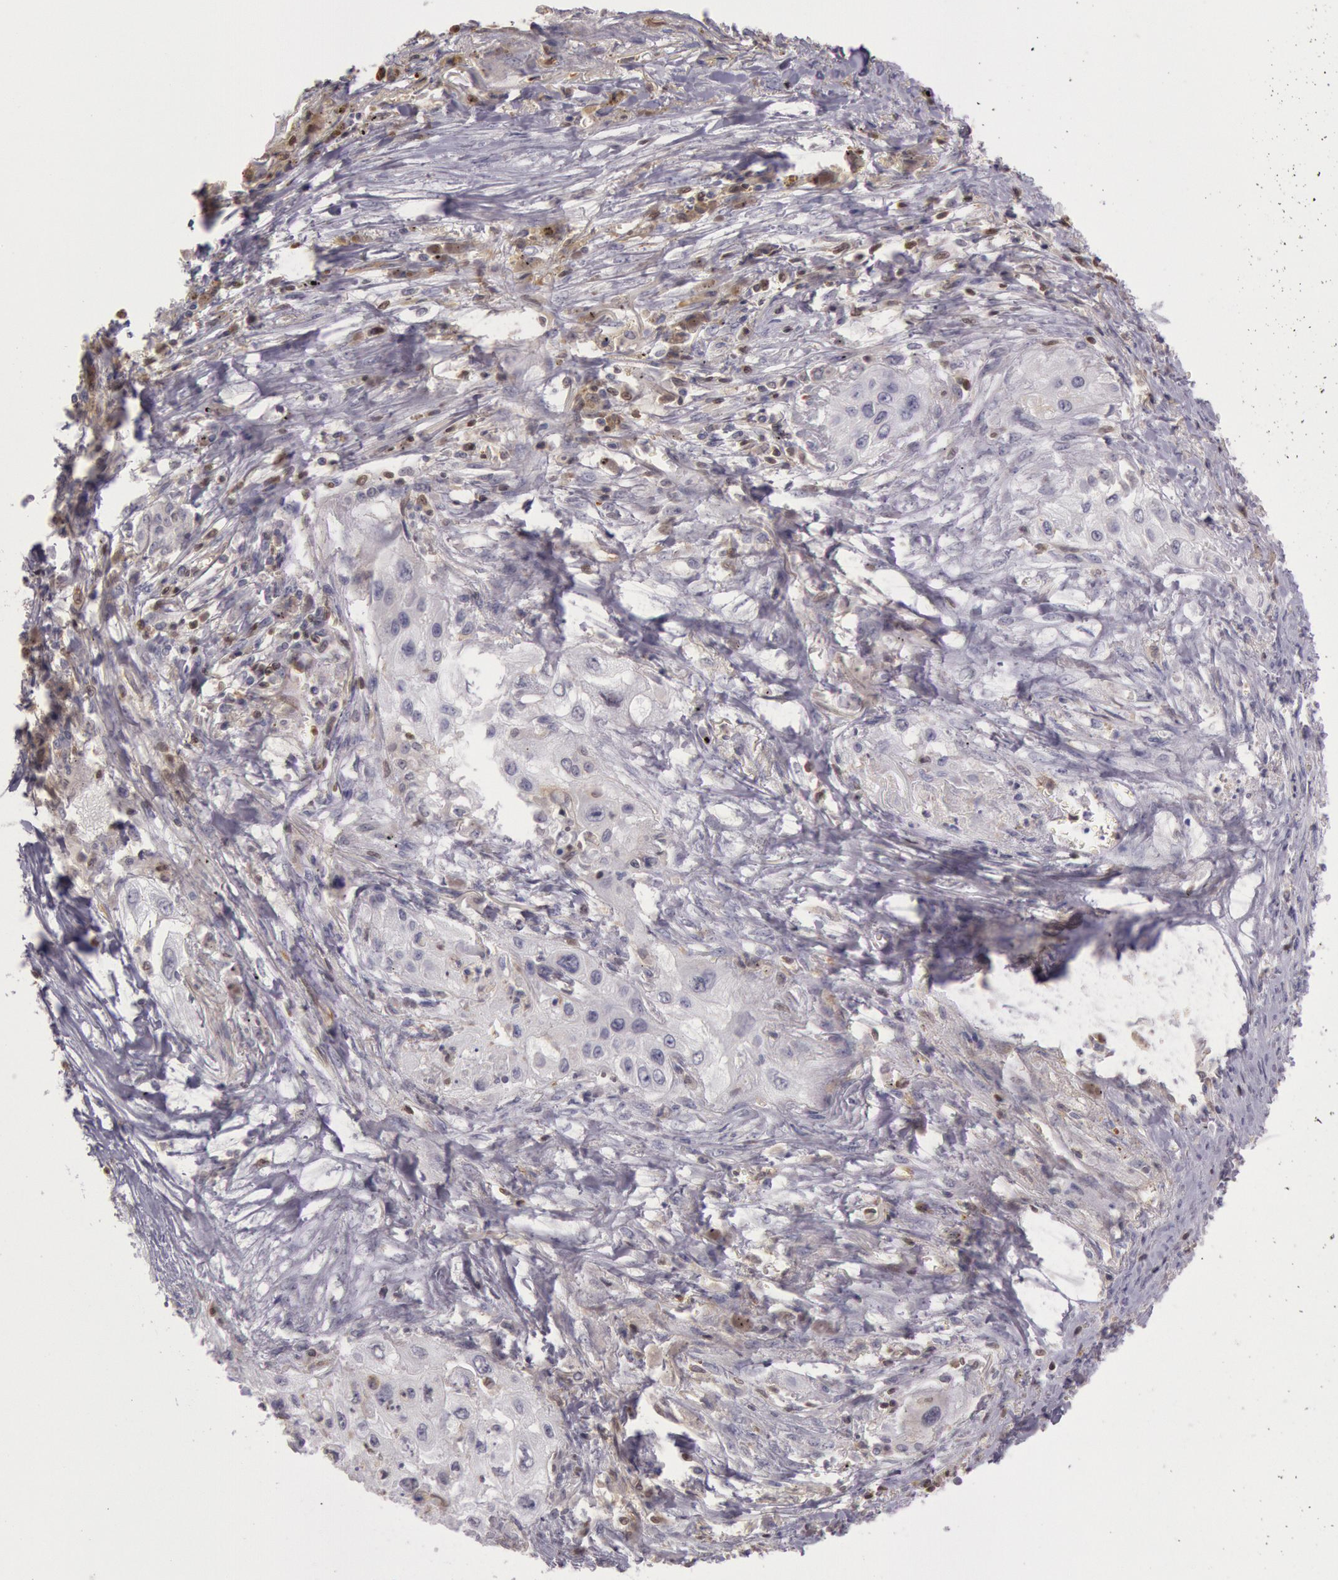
{"staining": {"intensity": "negative", "quantity": "none", "location": "none"}, "tissue": "lung cancer", "cell_type": "Tumor cells", "image_type": "cancer", "snomed": [{"axis": "morphology", "description": "Squamous cell carcinoma, NOS"}, {"axis": "topography", "description": "Lung"}], "caption": "Tumor cells are negative for protein expression in human lung cancer. The staining is performed using DAB (3,3'-diaminobenzidine) brown chromogen with nuclei counter-stained in using hematoxylin.", "gene": "HIF1A", "patient": {"sex": "male", "age": 71}}